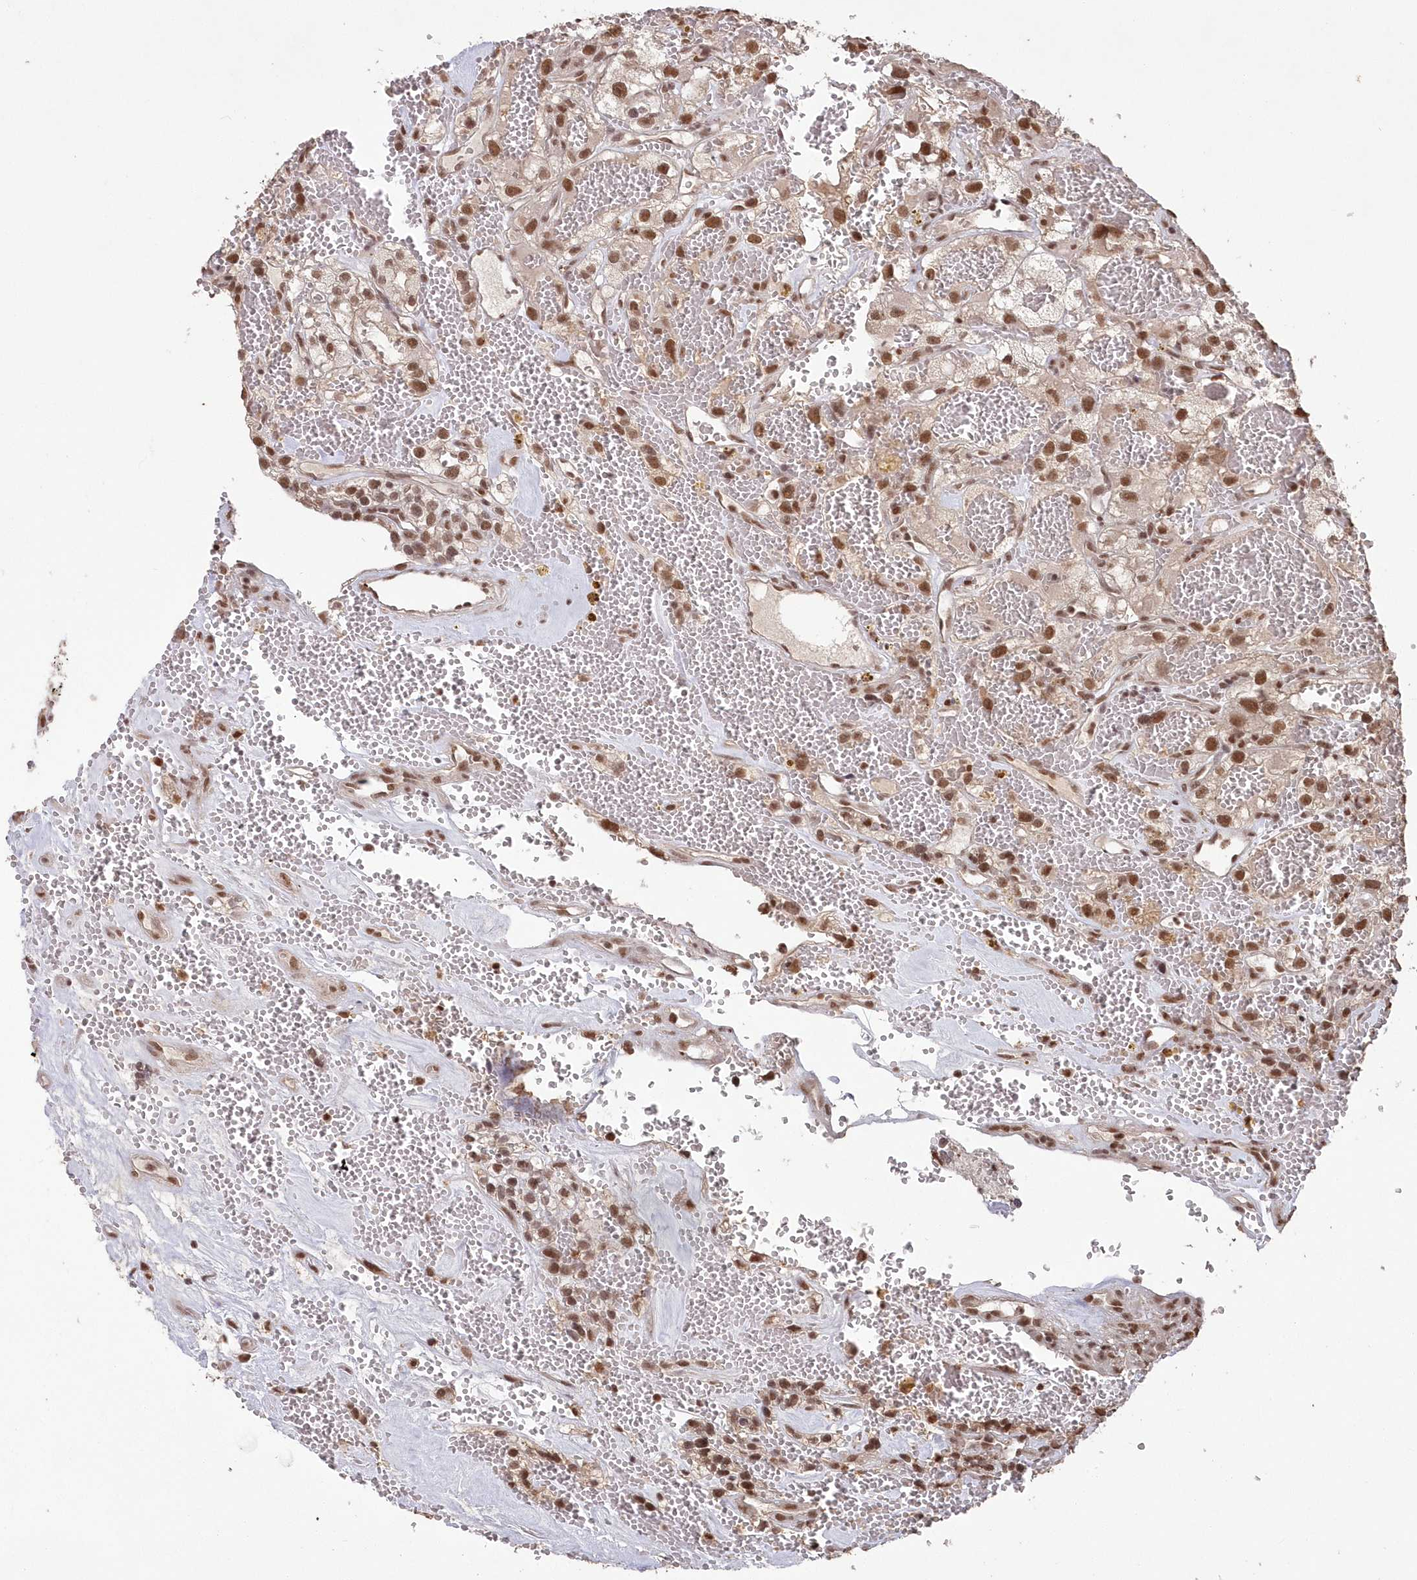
{"staining": {"intensity": "moderate", "quantity": ">75%", "location": "nuclear"}, "tissue": "renal cancer", "cell_type": "Tumor cells", "image_type": "cancer", "snomed": [{"axis": "morphology", "description": "Adenocarcinoma, NOS"}, {"axis": "topography", "description": "Kidney"}], "caption": "Moderate nuclear expression for a protein is present in about >75% of tumor cells of adenocarcinoma (renal) using immunohistochemistry.", "gene": "PDS5A", "patient": {"sex": "female", "age": 57}}